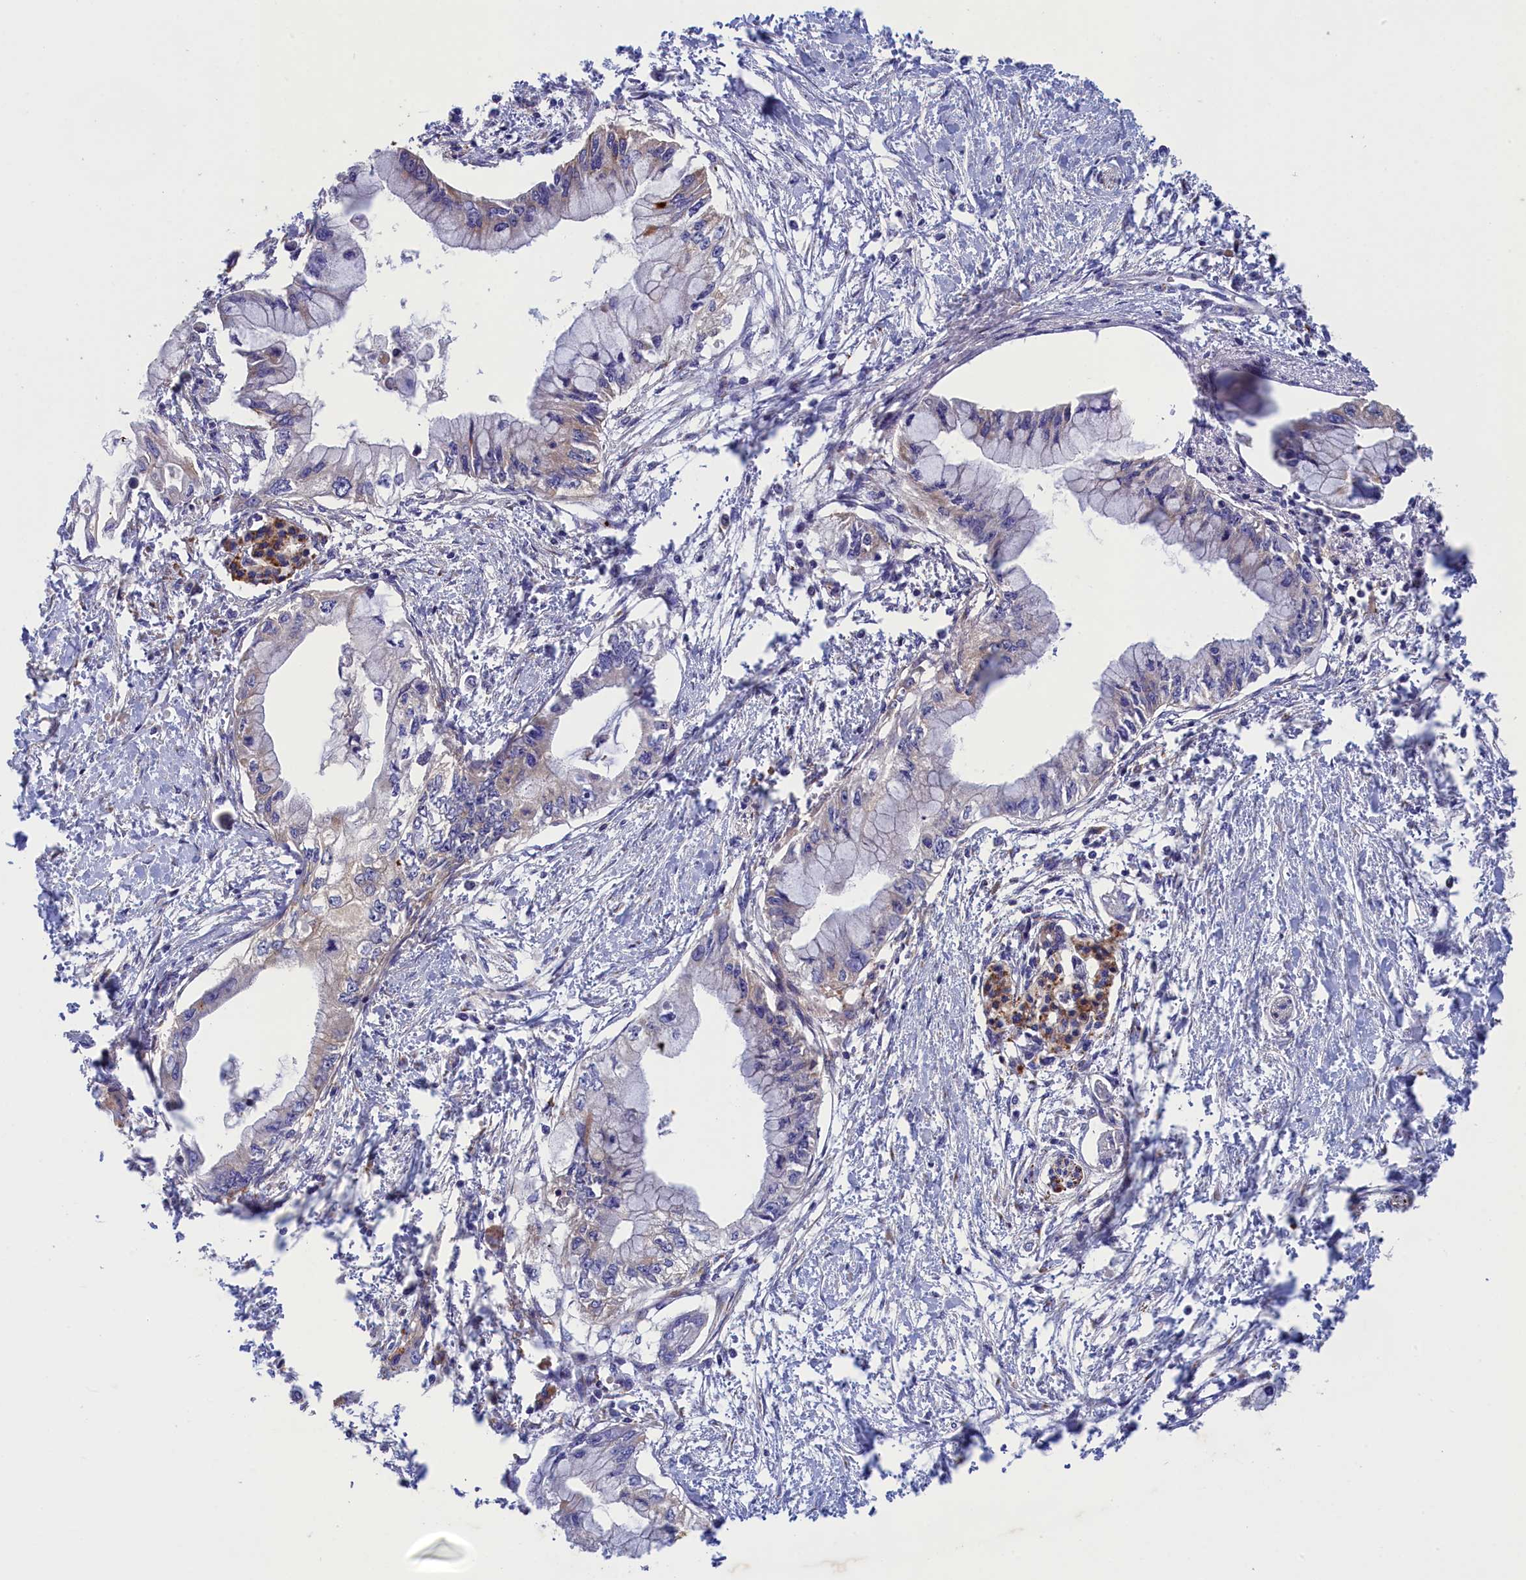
{"staining": {"intensity": "negative", "quantity": "none", "location": "none"}, "tissue": "pancreatic cancer", "cell_type": "Tumor cells", "image_type": "cancer", "snomed": [{"axis": "morphology", "description": "Adenocarcinoma, NOS"}, {"axis": "topography", "description": "Pancreas"}], "caption": "This is a micrograph of immunohistochemistry (IHC) staining of pancreatic adenocarcinoma, which shows no staining in tumor cells.", "gene": "SCAMP4", "patient": {"sex": "male", "age": 48}}